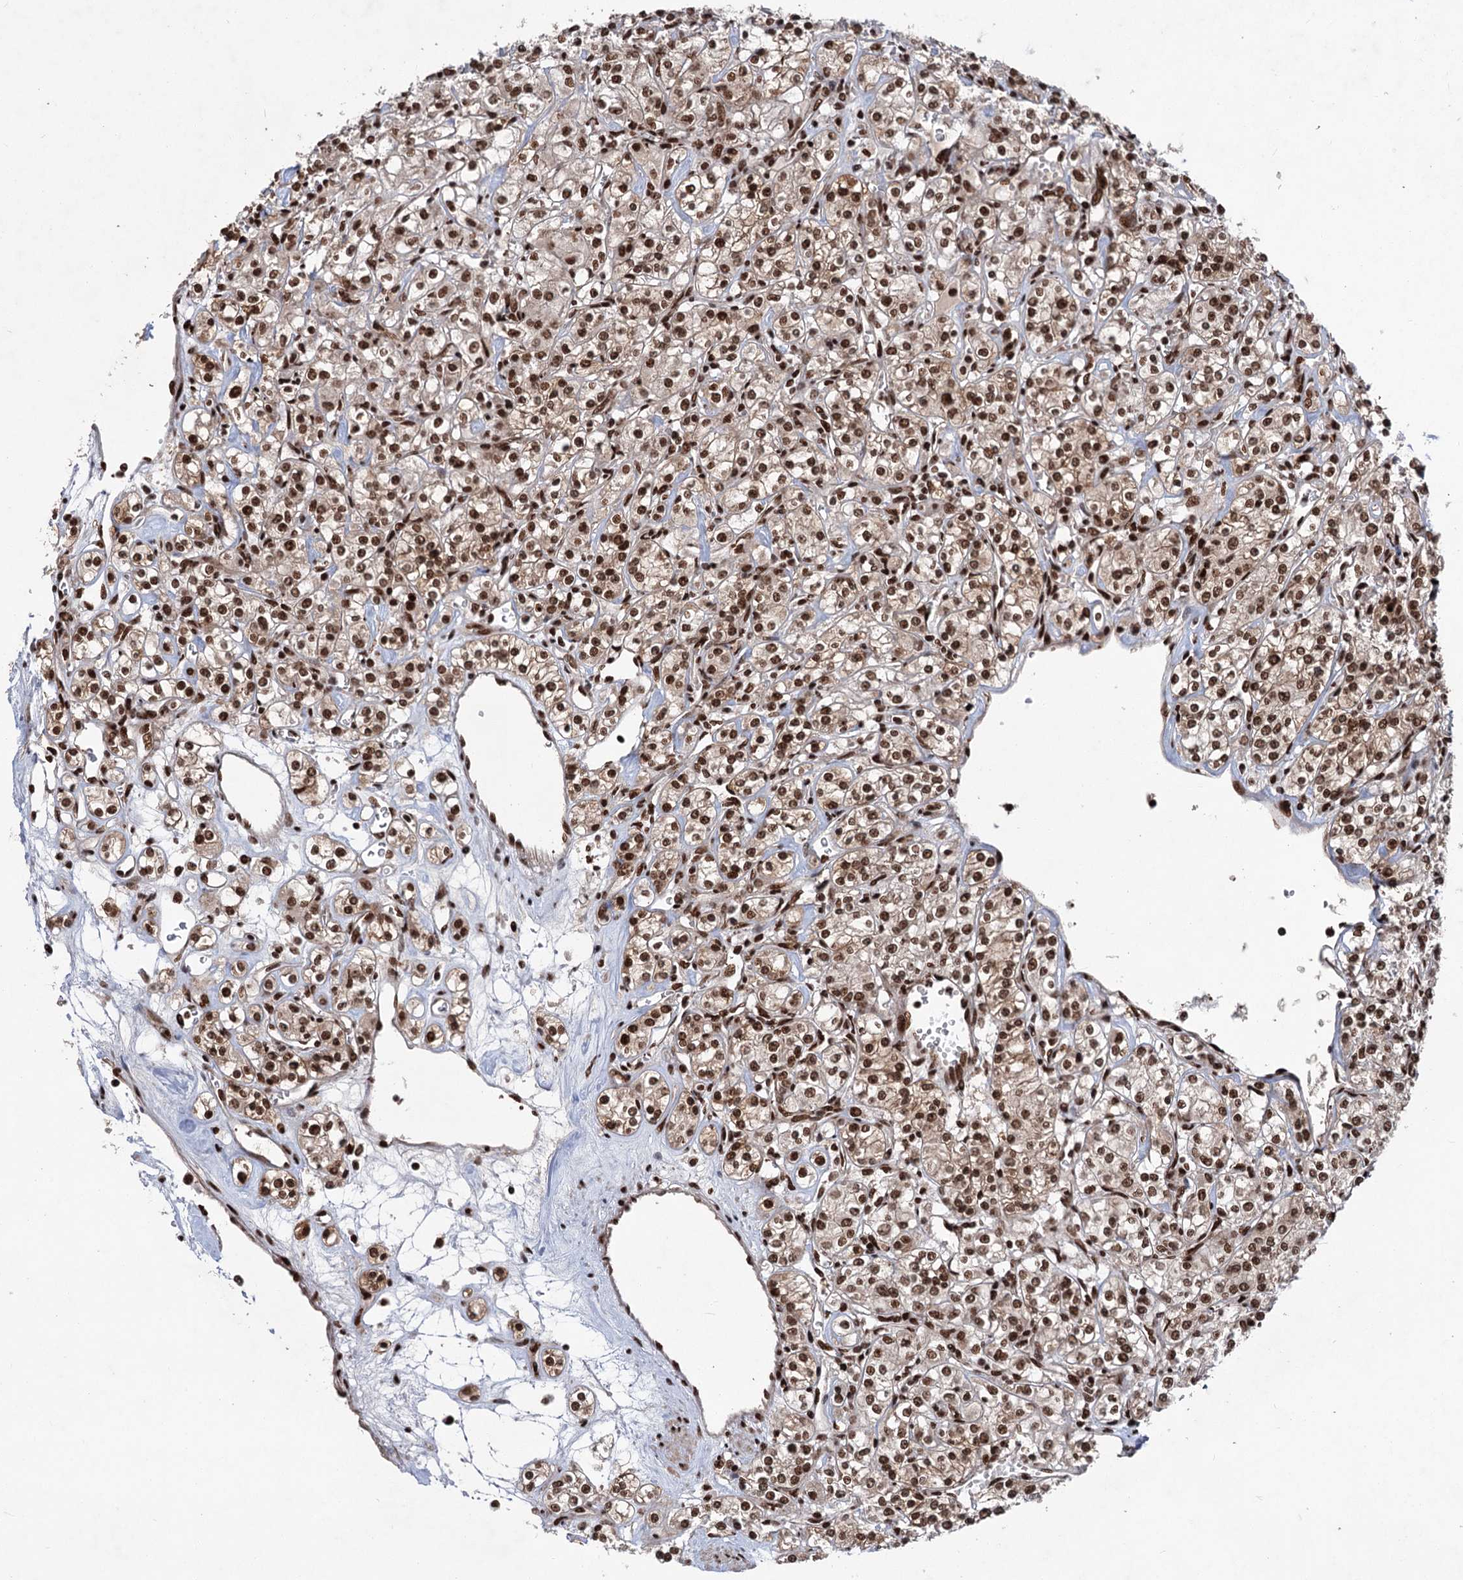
{"staining": {"intensity": "strong", "quantity": ">75%", "location": "nuclear"}, "tissue": "renal cancer", "cell_type": "Tumor cells", "image_type": "cancer", "snomed": [{"axis": "morphology", "description": "Adenocarcinoma, NOS"}, {"axis": "topography", "description": "Kidney"}], "caption": "Renal adenocarcinoma was stained to show a protein in brown. There is high levels of strong nuclear expression in about >75% of tumor cells.", "gene": "MAML1", "patient": {"sex": "male", "age": 77}}